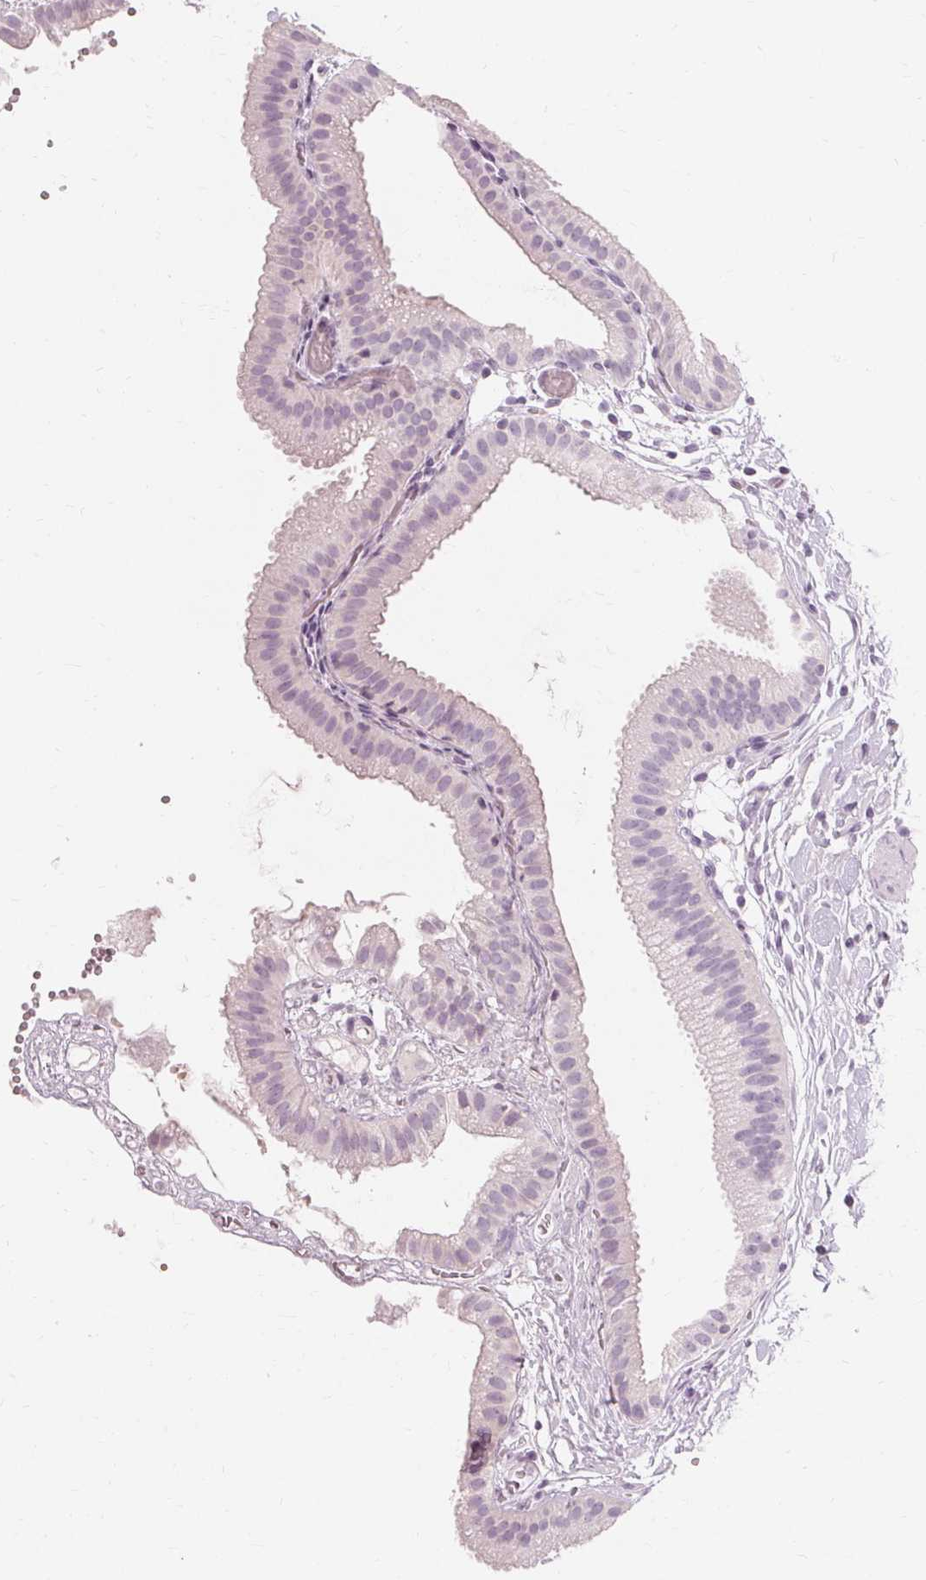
{"staining": {"intensity": "negative", "quantity": "none", "location": "none"}, "tissue": "gallbladder", "cell_type": "Glandular cells", "image_type": "normal", "snomed": [{"axis": "morphology", "description": "Normal tissue, NOS"}, {"axis": "topography", "description": "Gallbladder"}], "caption": "Immunohistochemical staining of normal human gallbladder exhibits no significant expression in glandular cells.", "gene": "MUC12", "patient": {"sex": "female", "age": 63}}